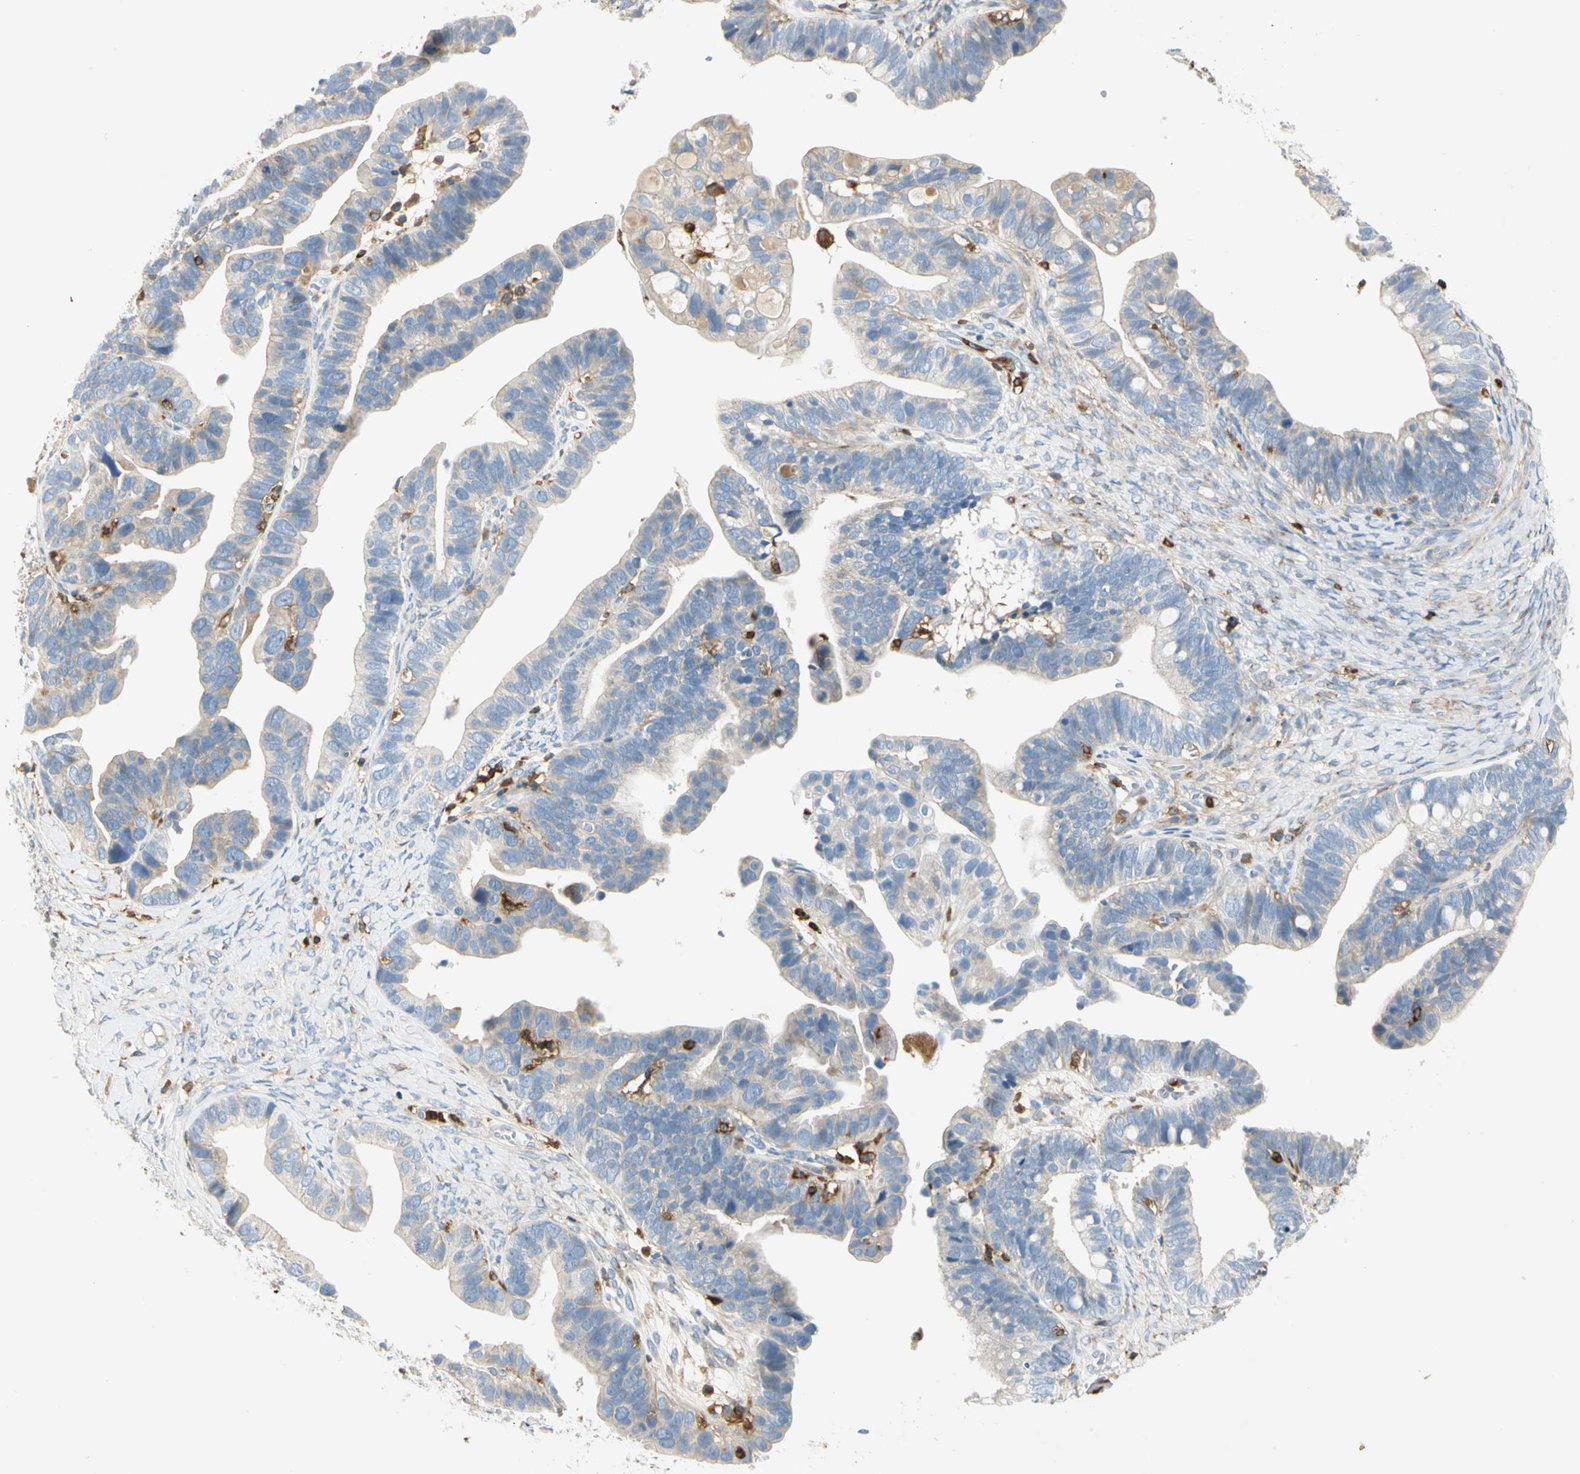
{"staining": {"intensity": "negative", "quantity": "none", "location": "none"}, "tissue": "ovarian cancer", "cell_type": "Tumor cells", "image_type": "cancer", "snomed": [{"axis": "morphology", "description": "Cystadenocarcinoma, serous, NOS"}, {"axis": "topography", "description": "Ovary"}], "caption": "The micrograph reveals no staining of tumor cells in ovarian cancer.", "gene": "FMNL1", "patient": {"sex": "female", "age": 56}}